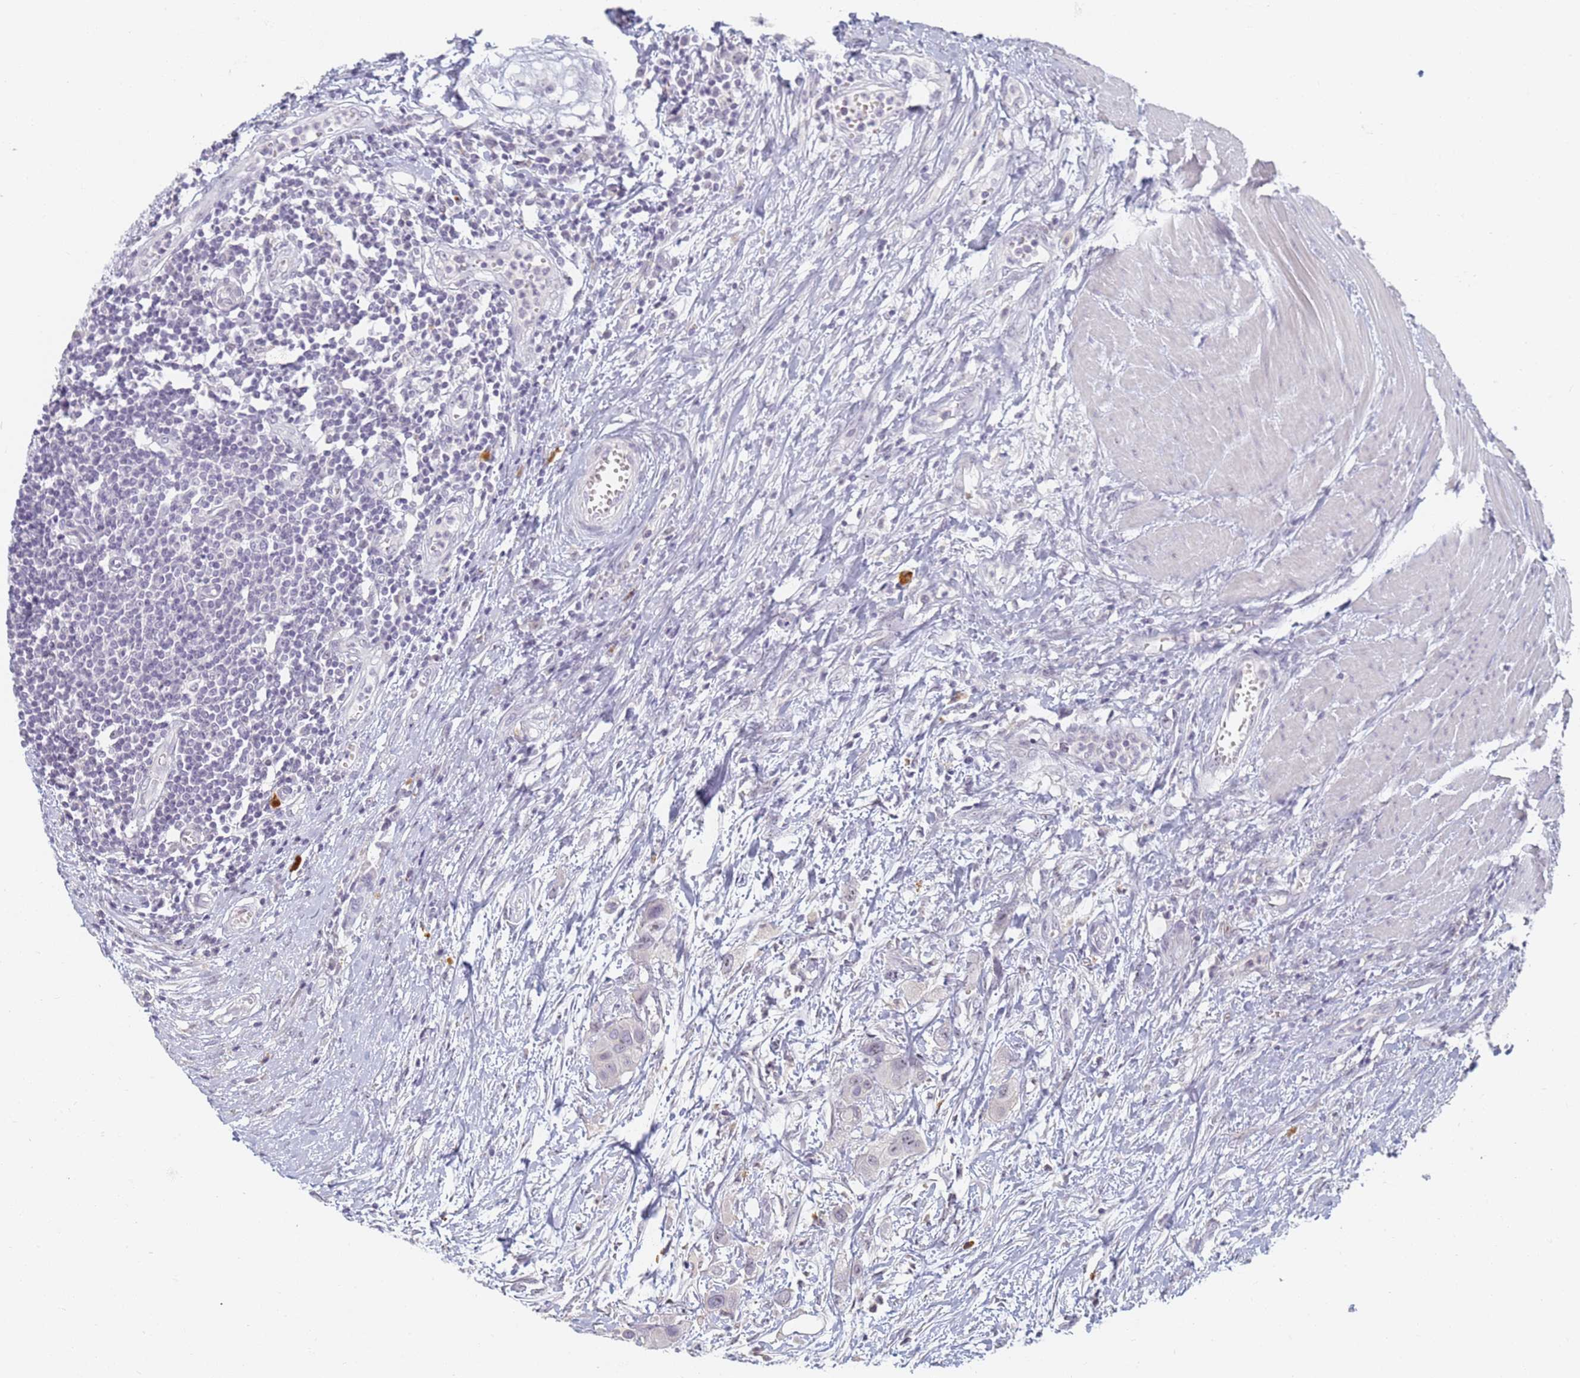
{"staining": {"intensity": "negative", "quantity": "none", "location": "none"}, "tissue": "colorectal cancer", "cell_type": "Tumor cells", "image_type": "cancer", "snomed": [{"axis": "morphology", "description": "Adenocarcinoma, NOS"}, {"axis": "topography", "description": "Colon"}], "caption": "Immunohistochemical staining of human colorectal cancer (adenocarcinoma) reveals no significant expression in tumor cells. (DAB (3,3'-diaminobenzidine) IHC, high magnification).", "gene": "SLC38A9", "patient": {"sex": "male", "age": 77}}